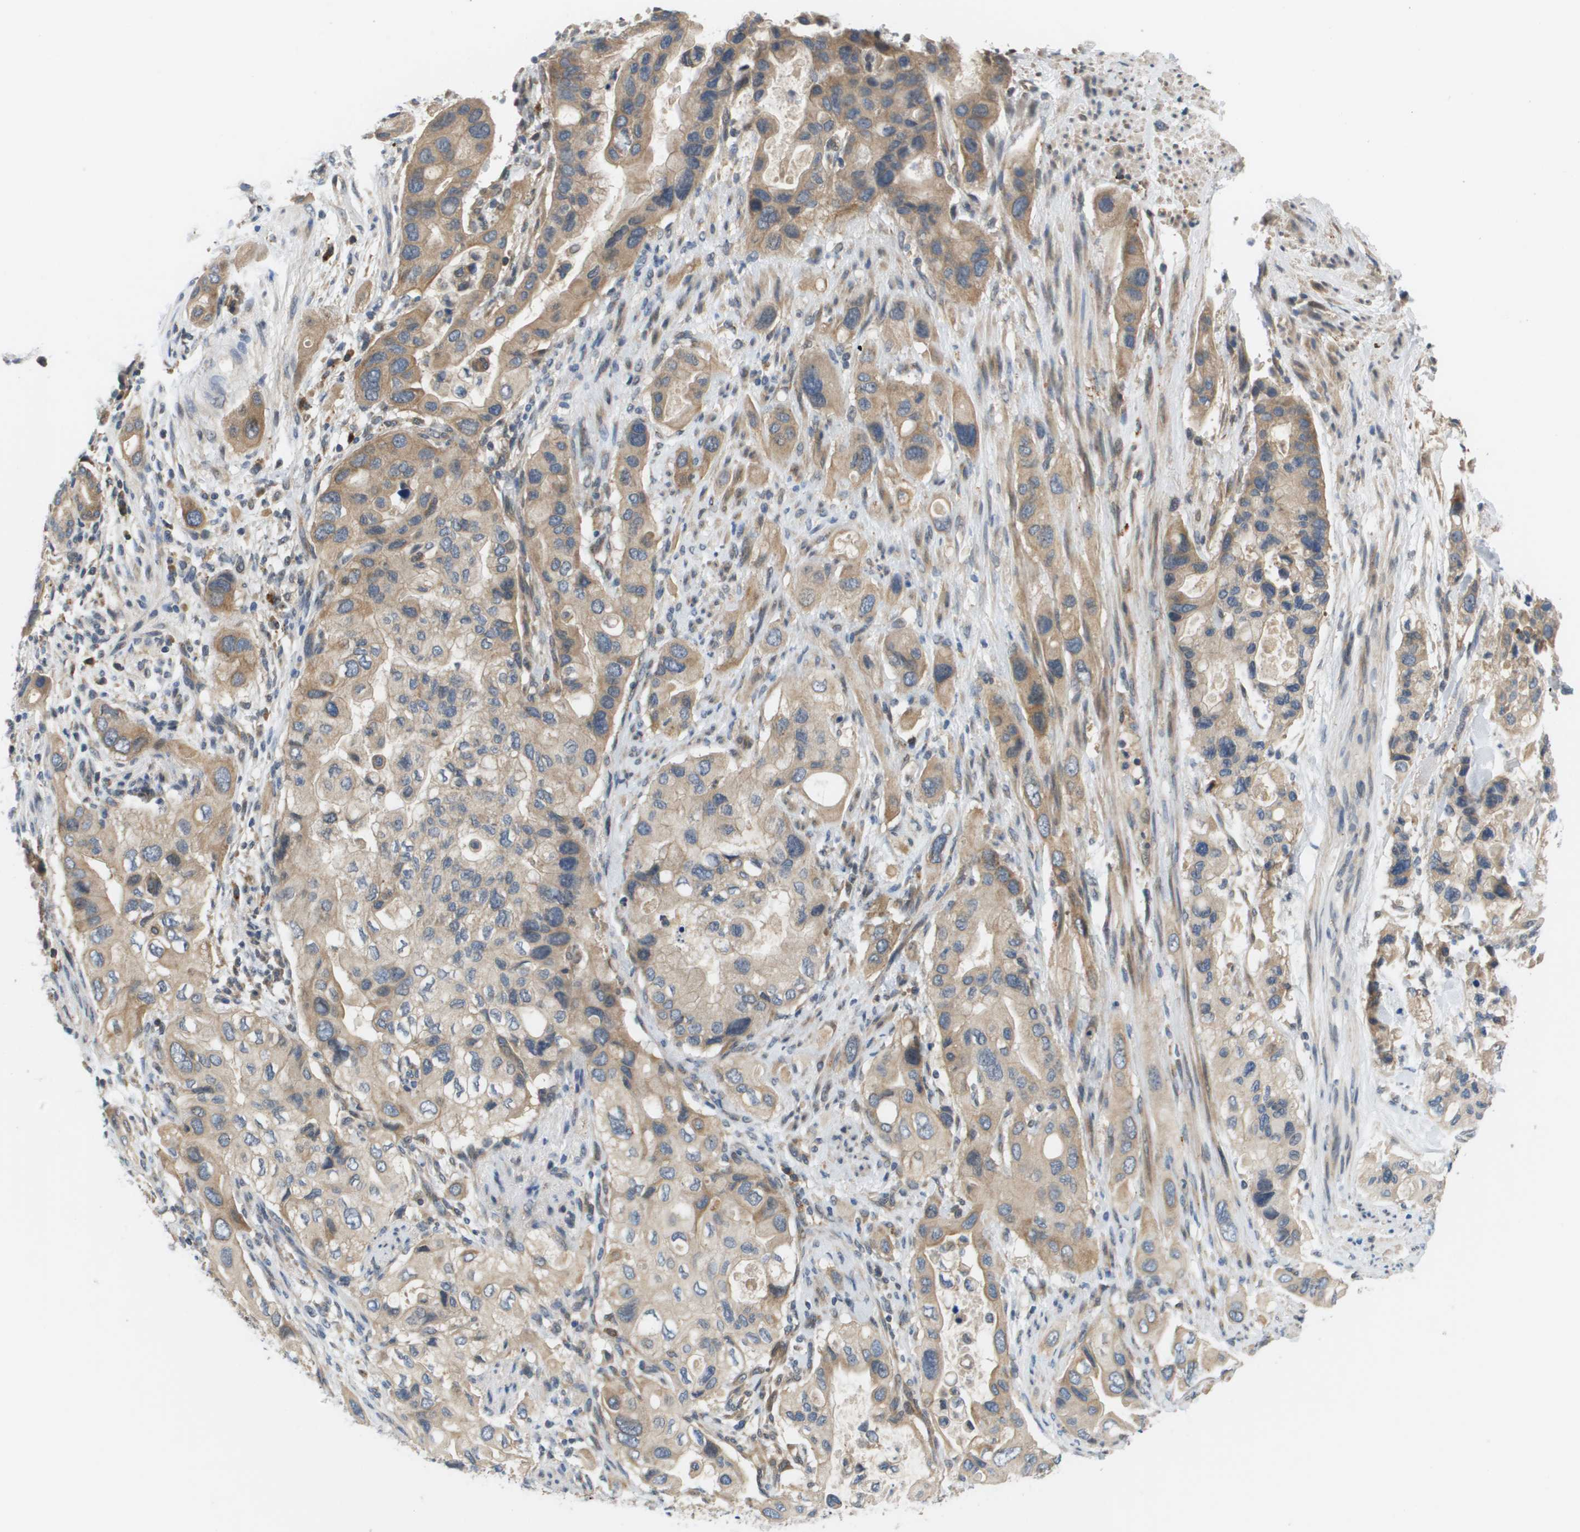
{"staining": {"intensity": "moderate", "quantity": ">75%", "location": "cytoplasmic/membranous"}, "tissue": "pancreatic cancer", "cell_type": "Tumor cells", "image_type": "cancer", "snomed": [{"axis": "morphology", "description": "Adenocarcinoma, NOS"}, {"axis": "topography", "description": "Pancreas"}], "caption": "Human pancreatic cancer stained with a brown dye exhibits moderate cytoplasmic/membranous positive staining in about >75% of tumor cells.", "gene": "SLC25A20", "patient": {"sex": "female", "age": 56}}